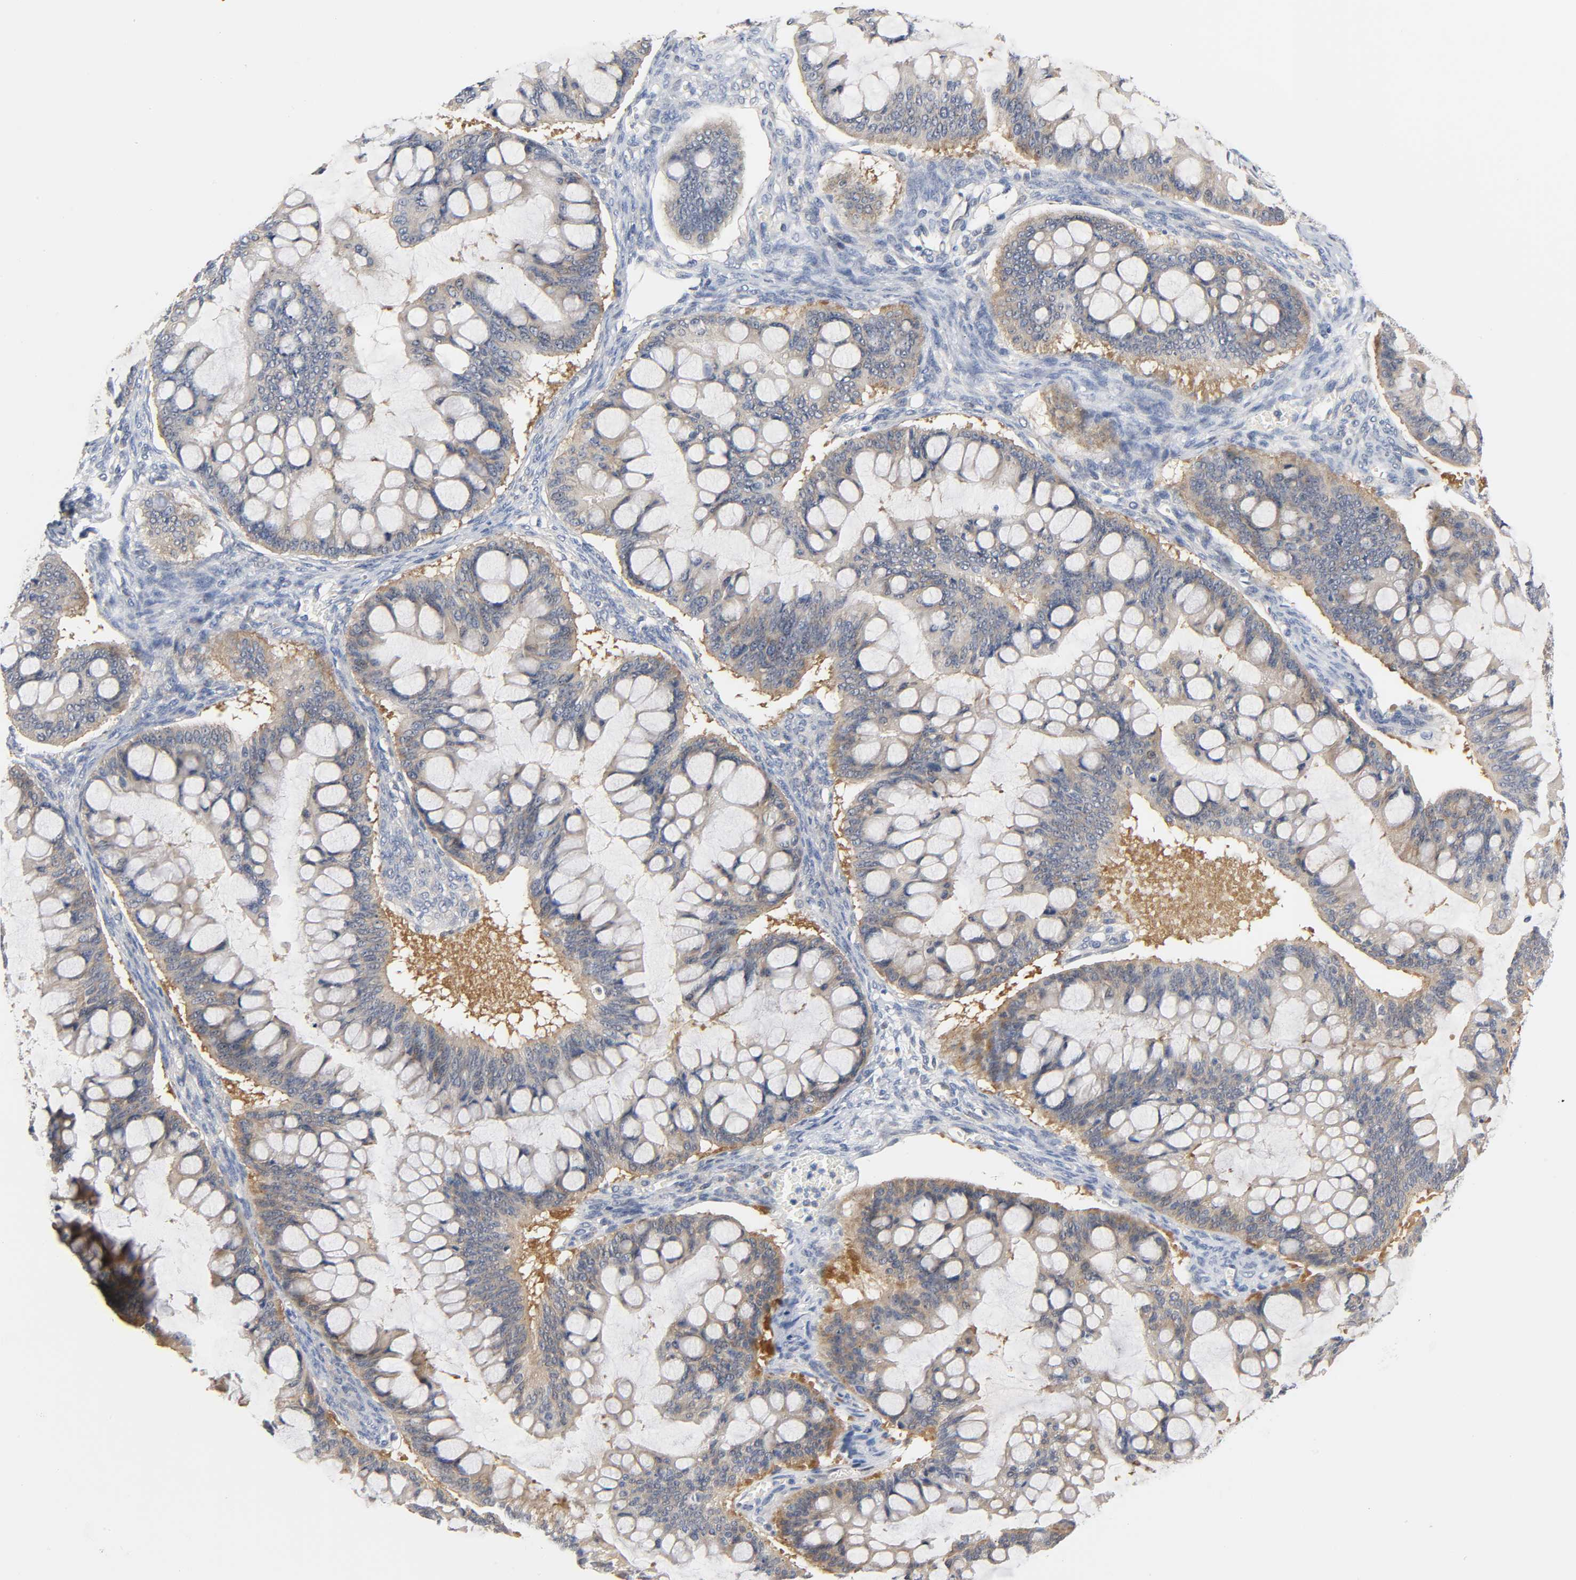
{"staining": {"intensity": "moderate", "quantity": ">75%", "location": "cytoplasmic/membranous"}, "tissue": "ovarian cancer", "cell_type": "Tumor cells", "image_type": "cancer", "snomed": [{"axis": "morphology", "description": "Cystadenocarcinoma, mucinous, NOS"}, {"axis": "topography", "description": "Ovary"}], "caption": "High-magnification brightfield microscopy of ovarian cancer stained with DAB (3,3'-diaminobenzidine) (brown) and counterstained with hematoxylin (blue). tumor cells exhibit moderate cytoplasmic/membranous positivity is seen in approximately>75% of cells. Using DAB (brown) and hematoxylin (blue) stains, captured at high magnification using brightfield microscopy.", "gene": "FYN", "patient": {"sex": "female", "age": 73}}